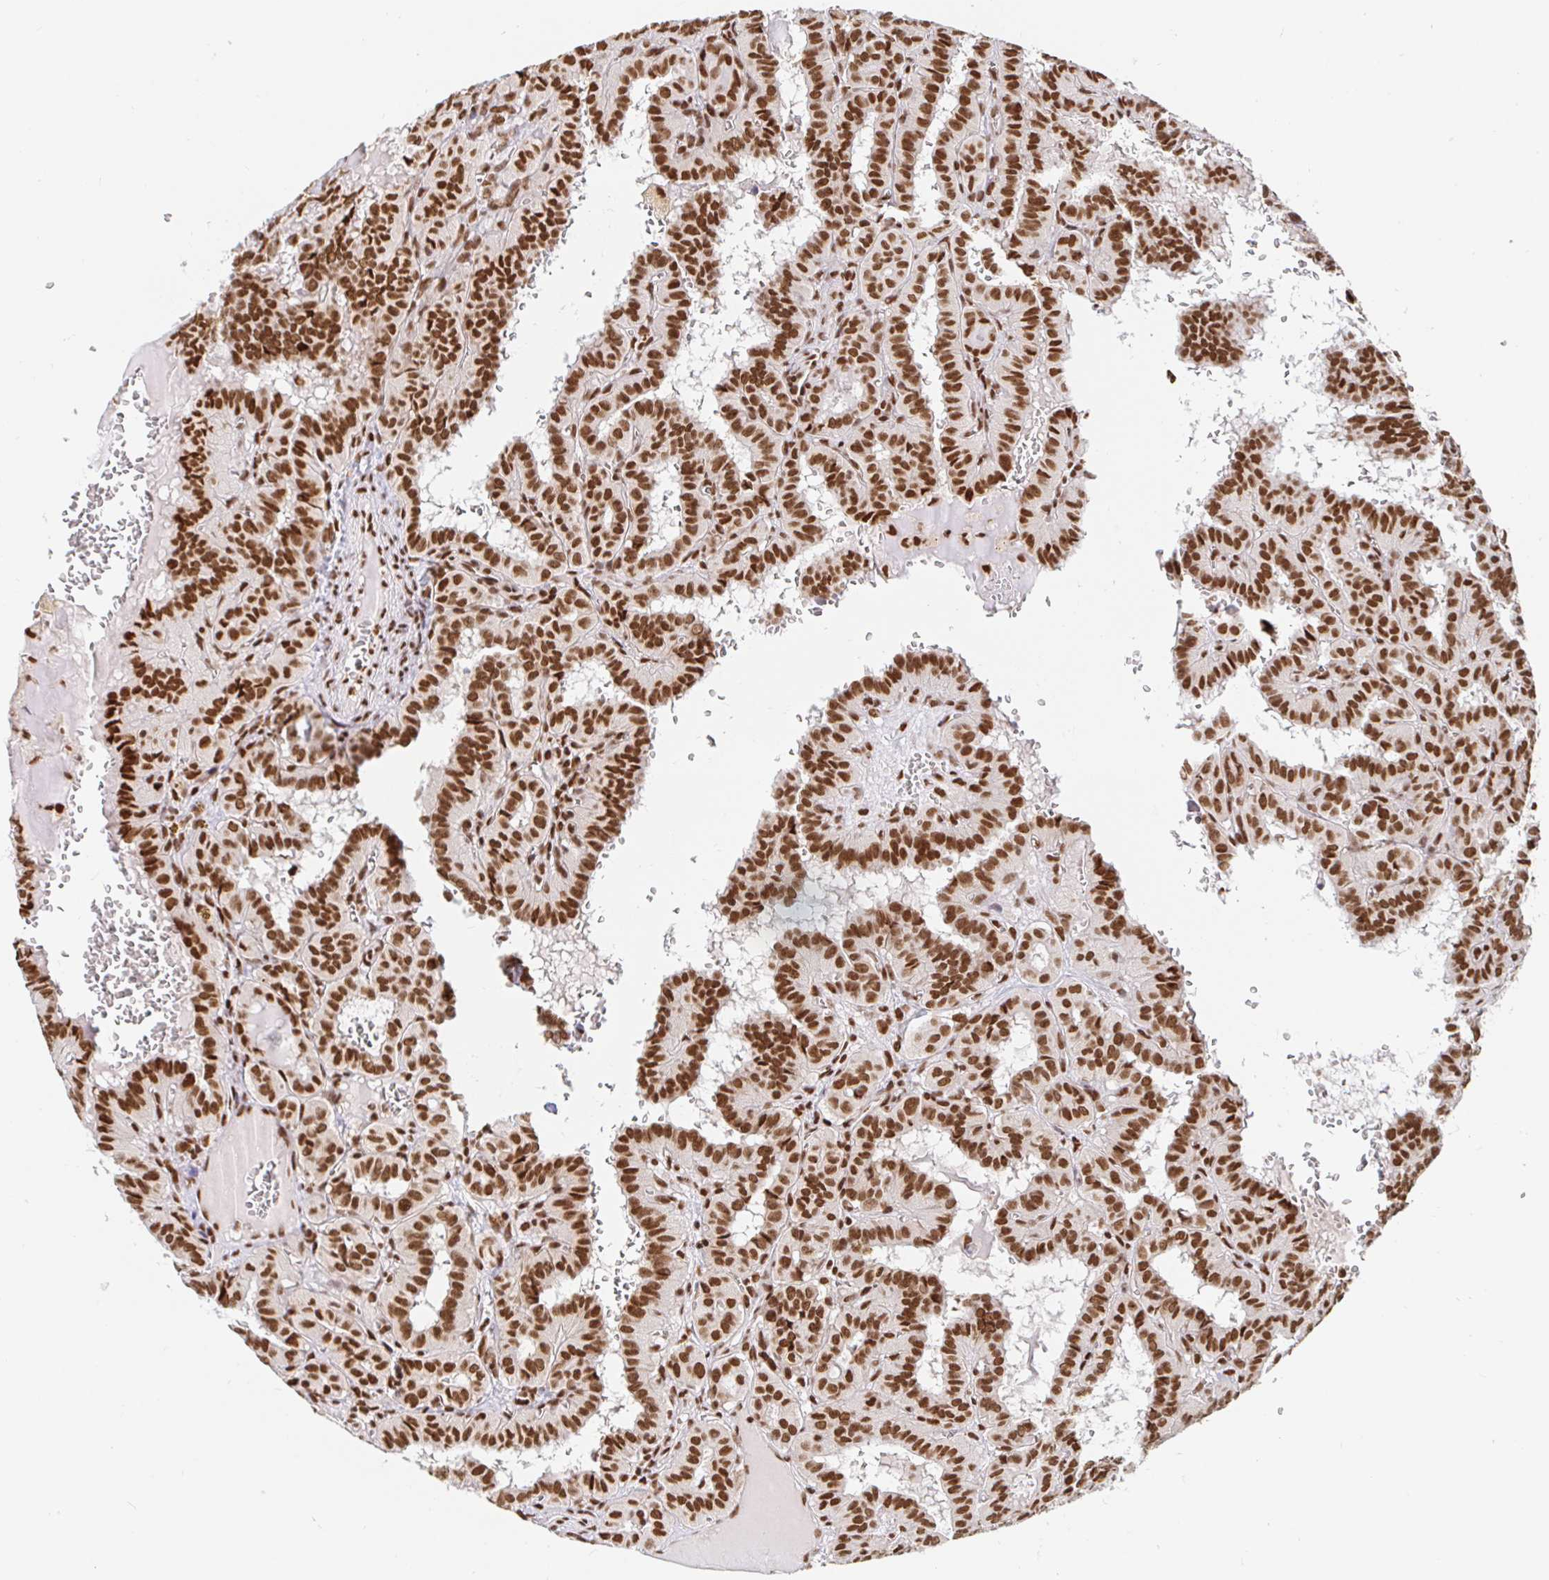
{"staining": {"intensity": "strong", "quantity": ">75%", "location": "nuclear"}, "tissue": "thyroid cancer", "cell_type": "Tumor cells", "image_type": "cancer", "snomed": [{"axis": "morphology", "description": "Papillary adenocarcinoma, NOS"}, {"axis": "topography", "description": "Thyroid gland"}], "caption": "Immunohistochemistry (IHC) staining of papillary adenocarcinoma (thyroid), which shows high levels of strong nuclear staining in approximately >75% of tumor cells indicating strong nuclear protein positivity. The staining was performed using DAB (3,3'-diaminobenzidine) (brown) for protein detection and nuclei were counterstained in hematoxylin (blue).", "gene": "RBMX", "patient": {"sex": "female", "age": 21}}